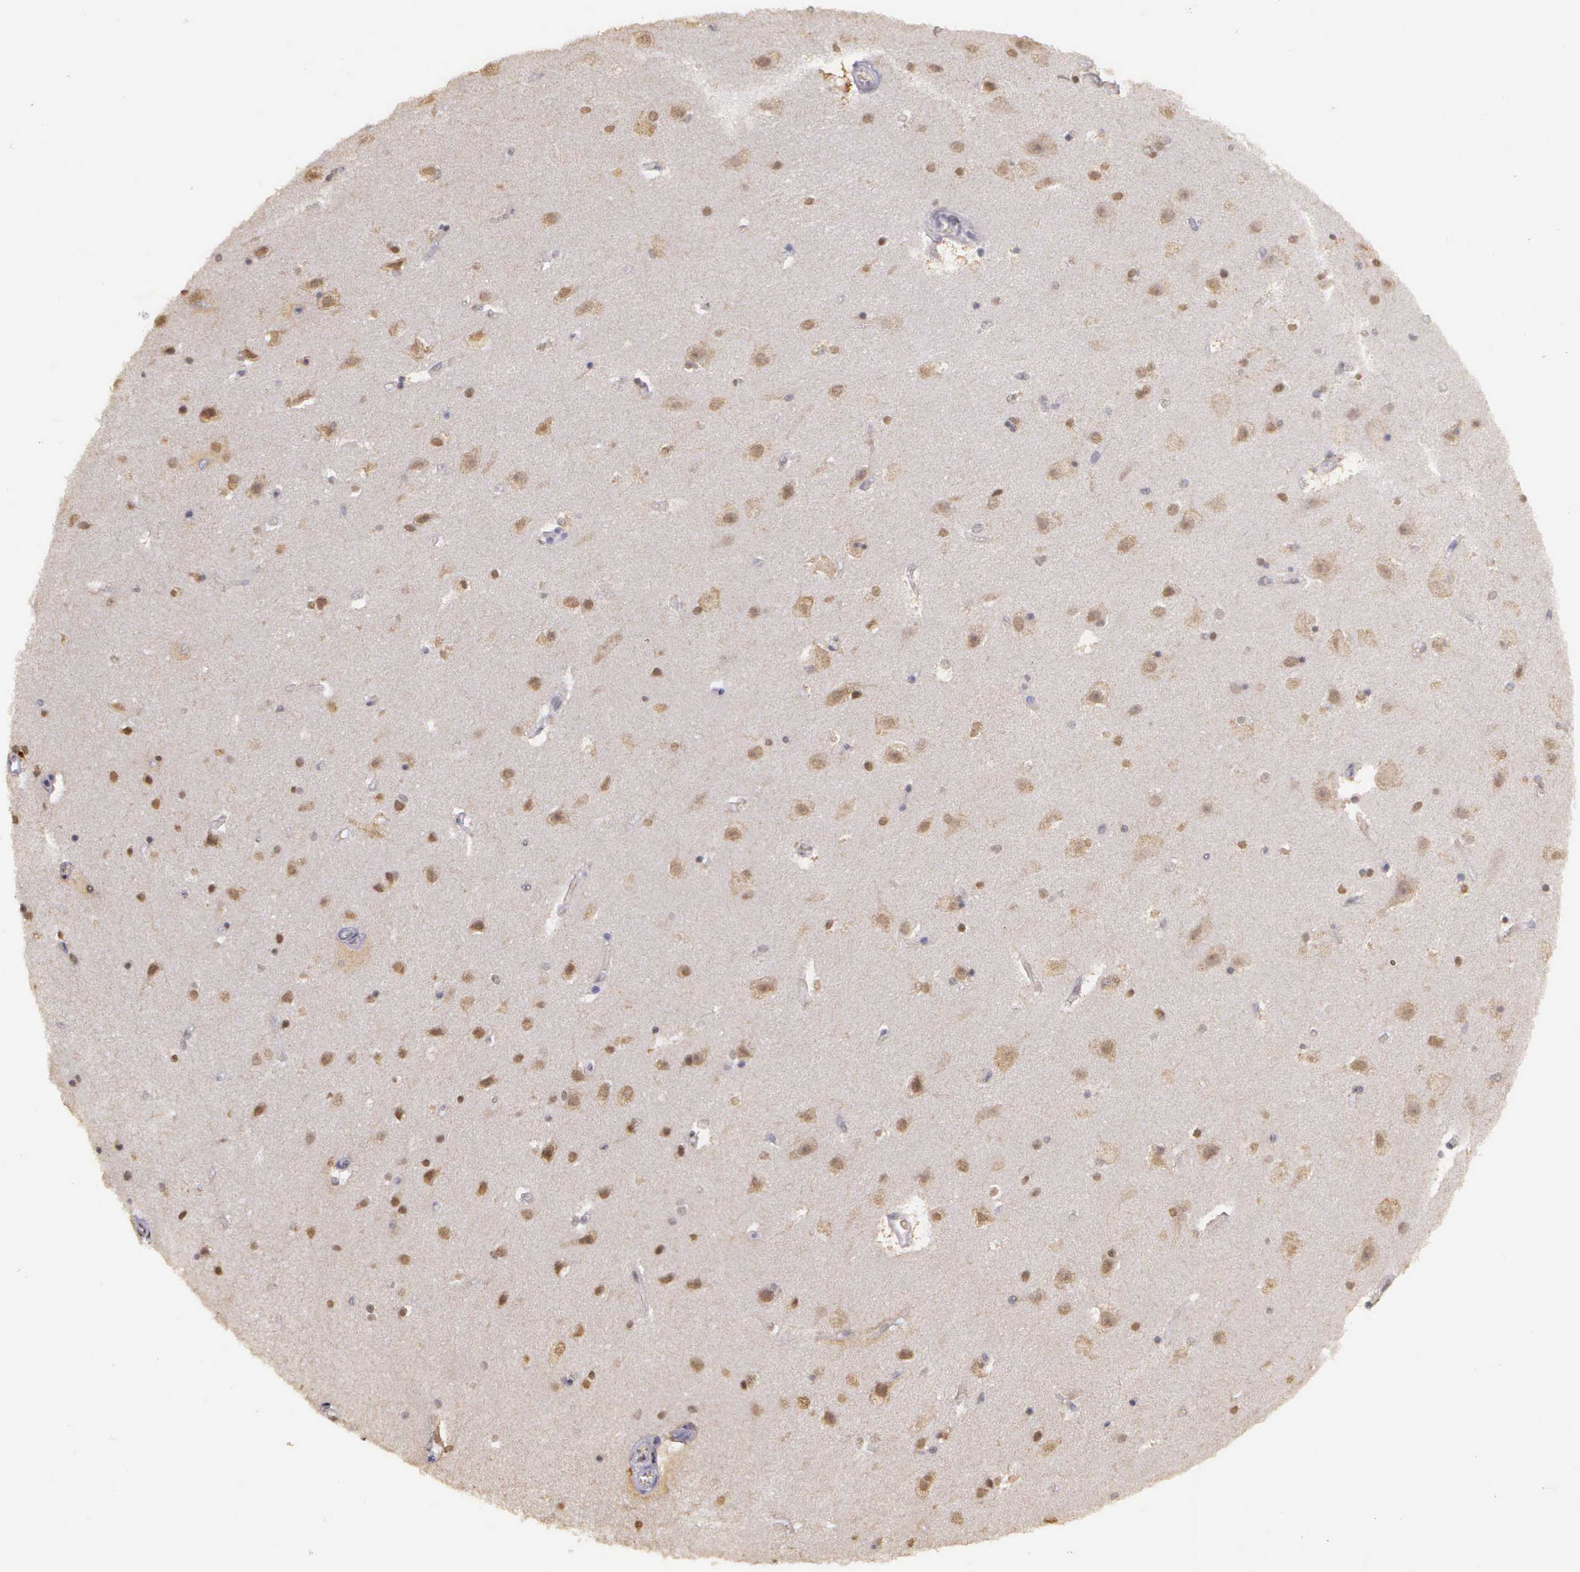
{"staining": {"intensity": "weak", "quantity": "25%-75%", "location": "nuclear"}, "tissue": "caudate", "cell_type": "Glial cells", "image_type": "normal", "snomed": [{"axis": "morphology", "description": "Normal tissue, NOS"}, {"axis": "topography", "description": "Lateral ventricle wall"}], "caption": "DAB immunohistochemical staining of unremarkable caudate exhibits weak nuclear protein staining in about 25%-75% of glial cells.", "gene": "ARMCX5", "patient": {"sex": "female", "age": 54}}